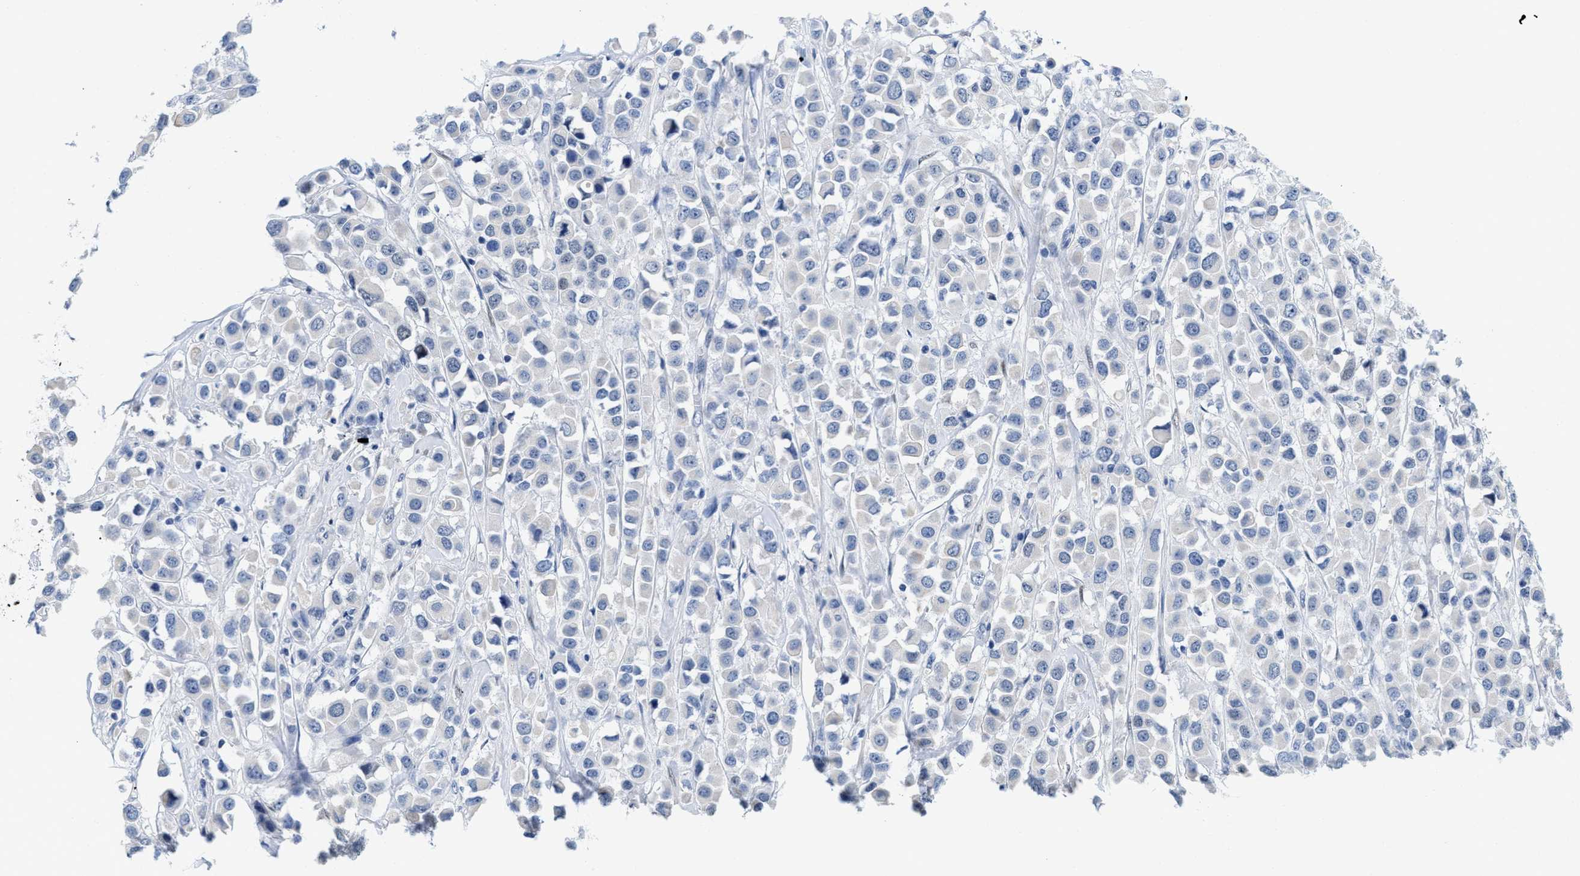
{"staining": {"intensity": "negative", "quantity": "none", "location": "none"}, "tissue": "breast cancer", "cell_type": "Tumor cells", "image_type": "cancer", "snomed": [{"axis": "morphology", "description": "Duct carcinoma"}, {"axis": "topography", "description": "Breast"}], "caption": "Immunohistochemistry (IHC) image of human breast cancer (invasive ductal carcinoma) stained for a protein (brown), which reveals no expression in tumor cells.", "gene": "NFIX", "patient": {"sex": "female", "age": 61}}